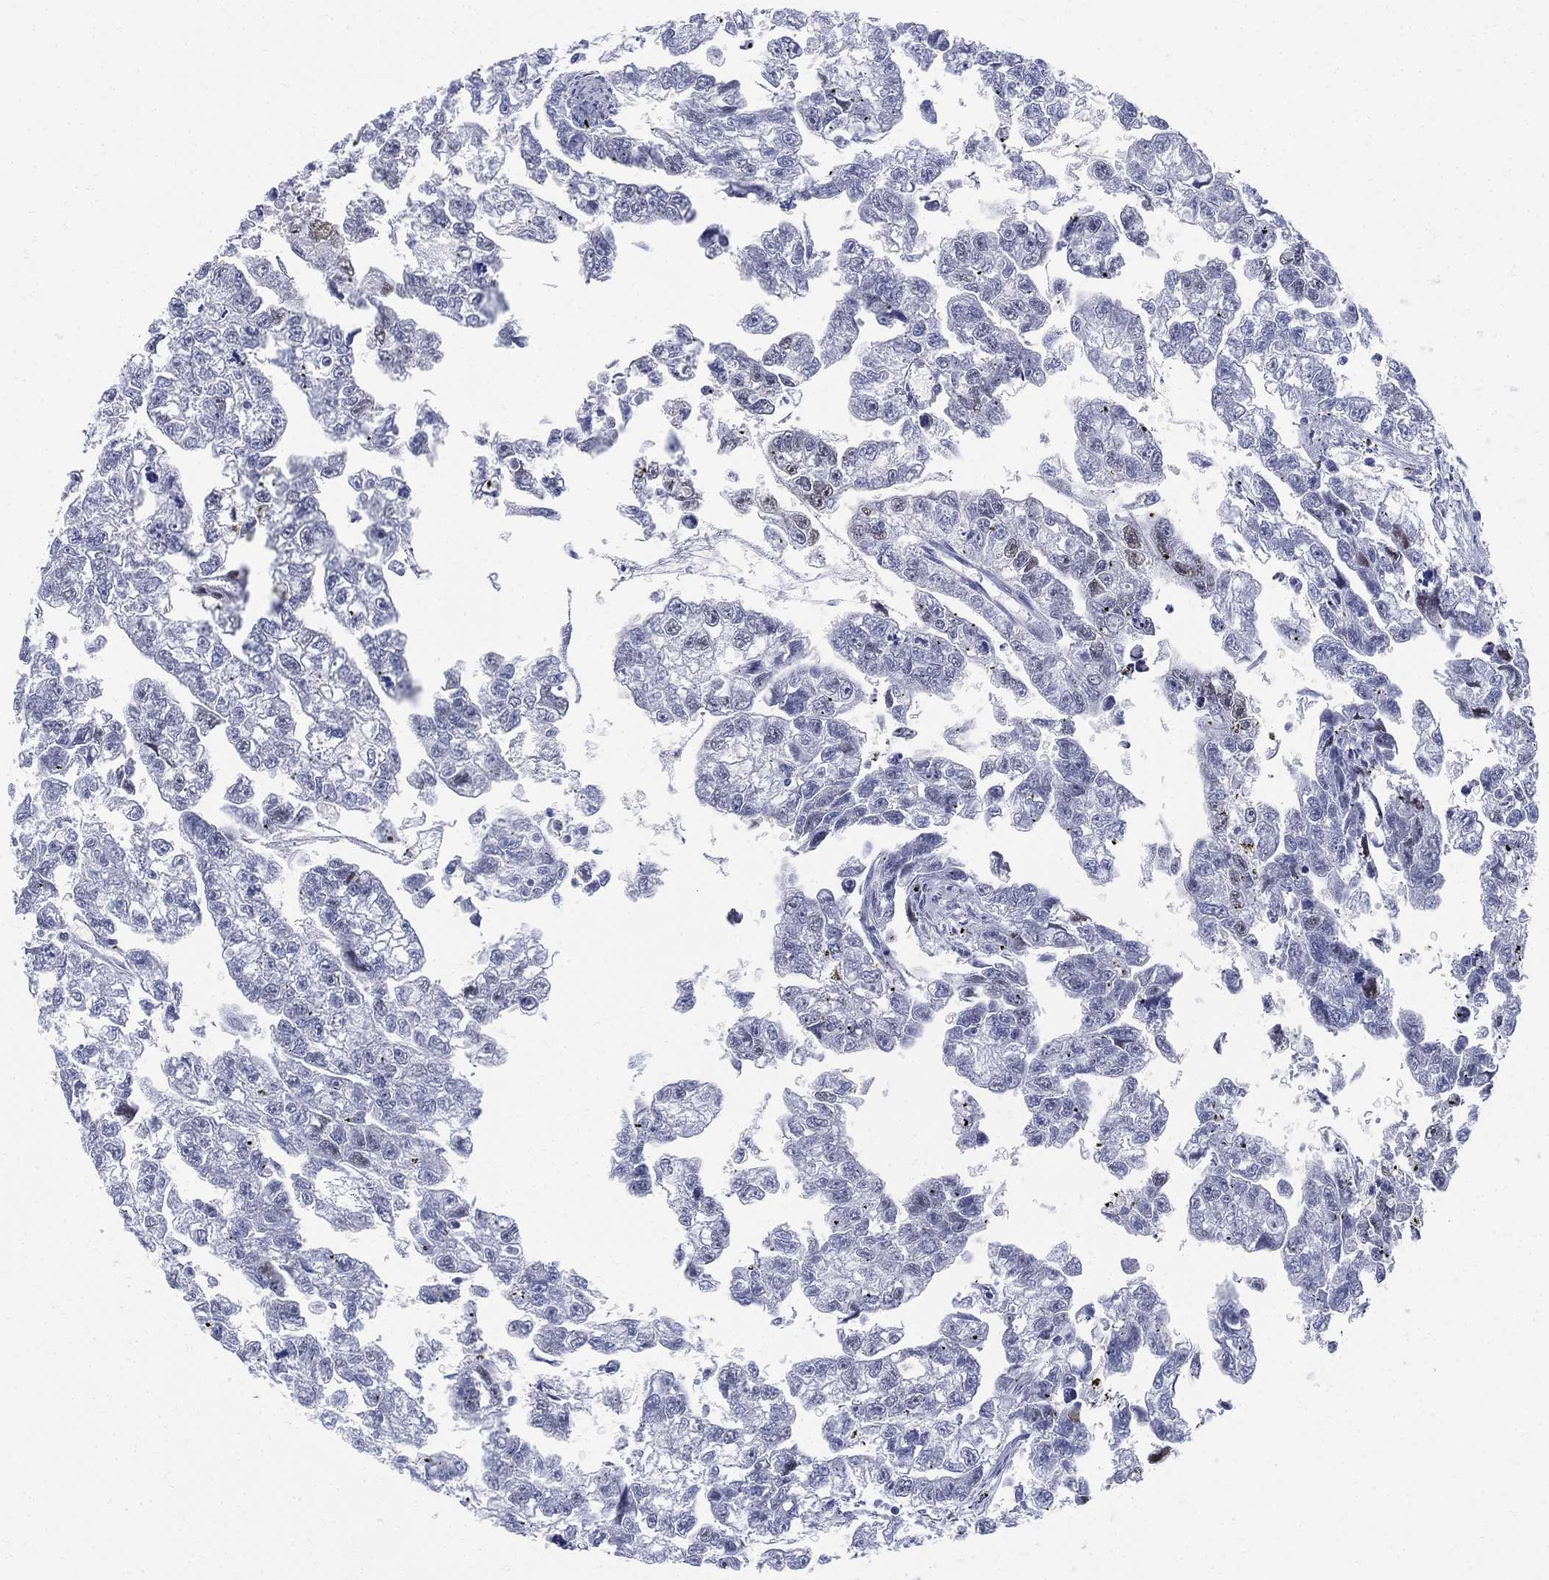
{"staining": {"intensity": "negative", "quantity": "none", "location": "none"}, "tissue": "testis cancer", "cell_type": "Tumor cells", "image_type": "cancer", "snomed": [{"axis": "morphology", "description": "Carcinoma, Embryonal, NOS"}, {"axis": "morphology", "description": "Teratoma, malignant, NOS"}, {"axis": "topography", "description": "Testis"}], "caption": "Malignant teratoma (testis) stained for a protein using immunohistochemistry (IHC) reveals no staining tumor cells.", "gene": "GCNA", "patient": {"sex": "male", "age": 44}}